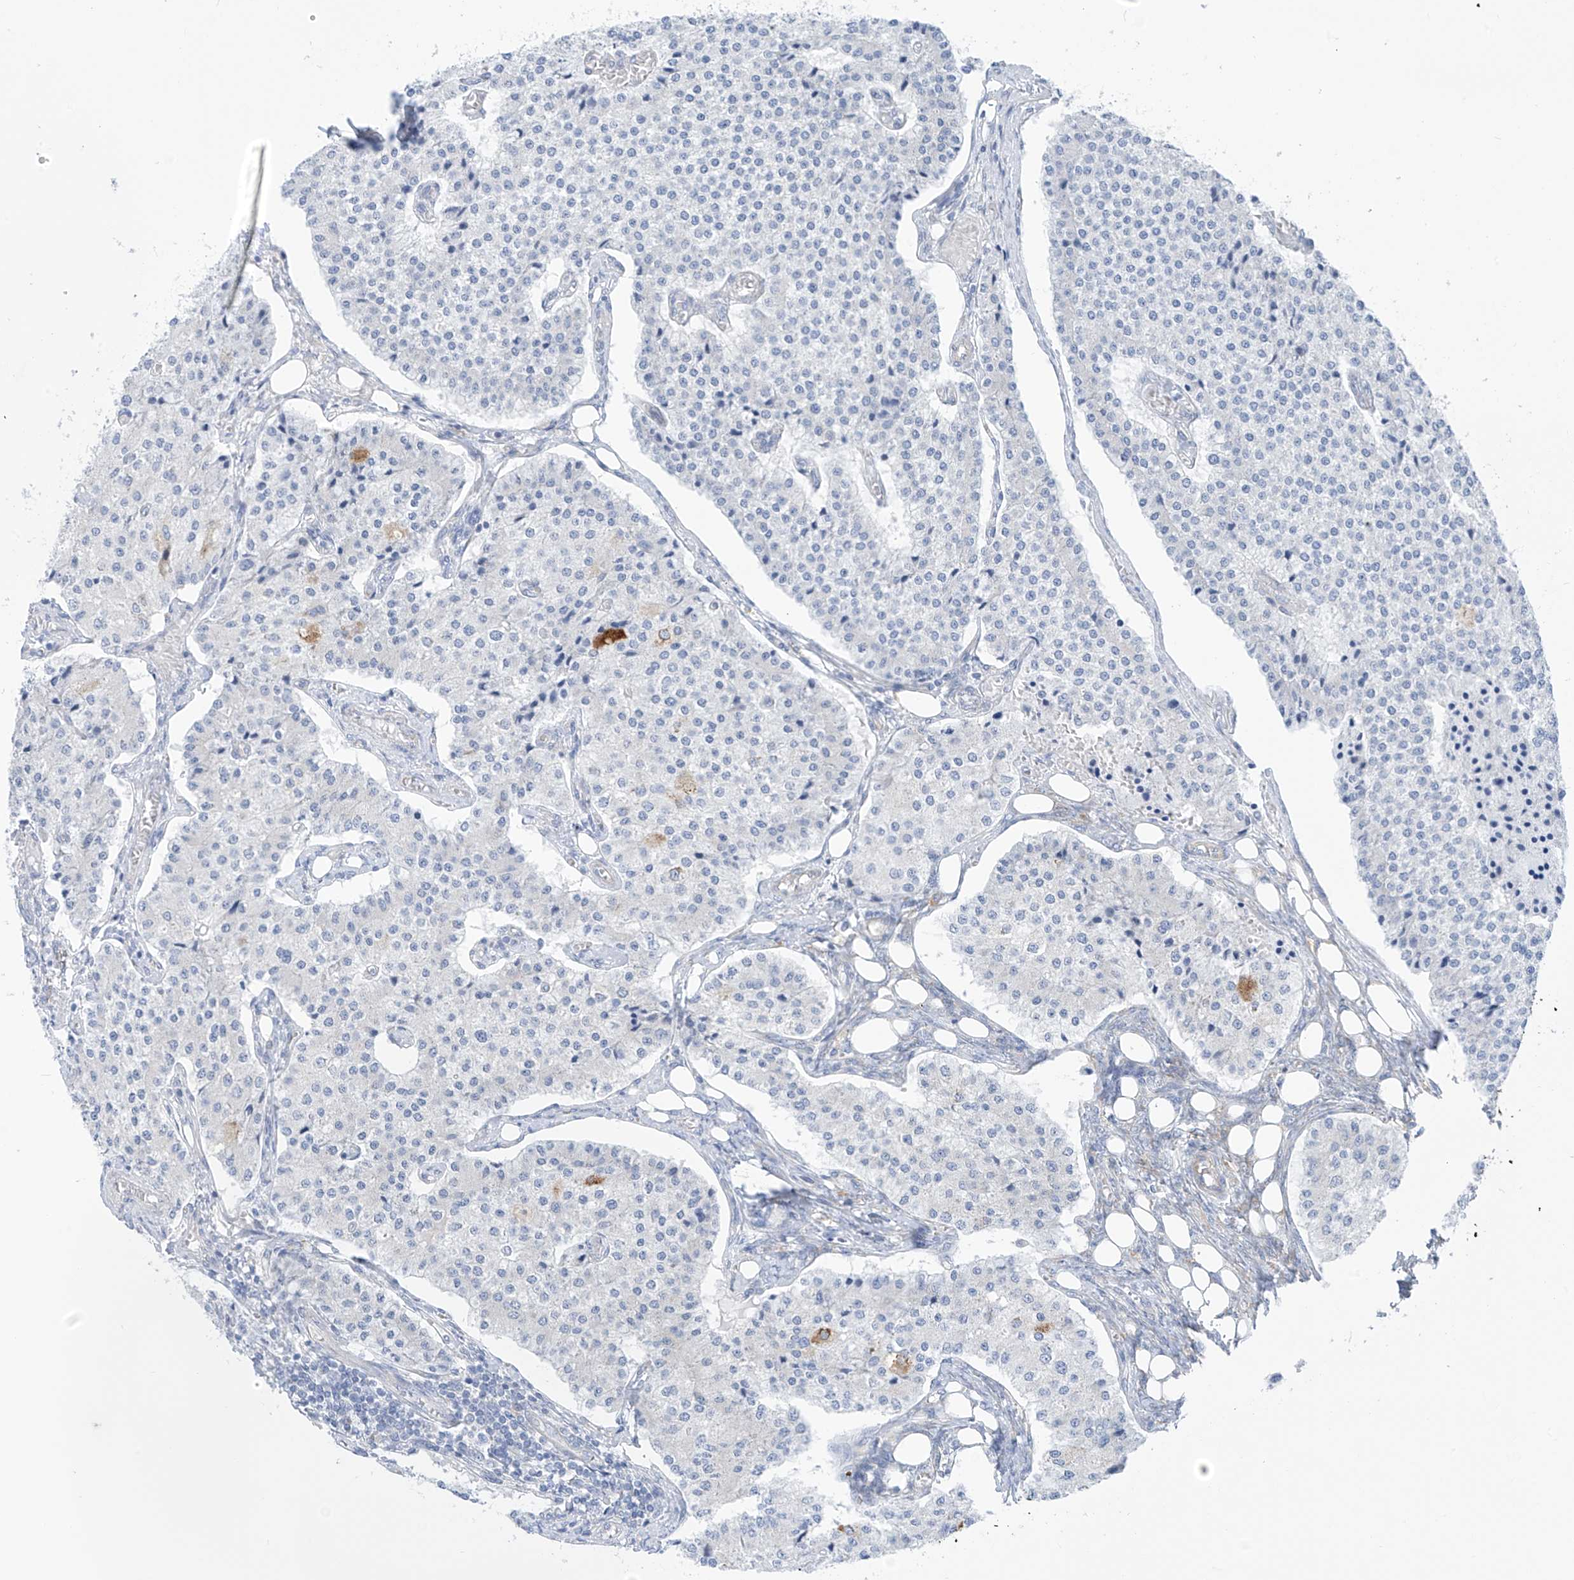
{"staining": {"intensity": "moderate", "quantity": "<25%", "location": "cytoplasmic/membranous"}, "tissue": "carcinoid", "cell_type": "Tumor cells", "image_type": "cancer", "snomed": [{"axis": "morphology", "description": "Carcinoid, malignant, NOS"}, {"axis": "topography", "description": "Colon"}], "caption": "Immunohistochemical staining of human carcinoid demonstrates moderate cytoplasmic/membranous protein positivity in about <25% of tumor cells.", "gene": "RCN2", "patient": {"sex": "female", "age": 52}}